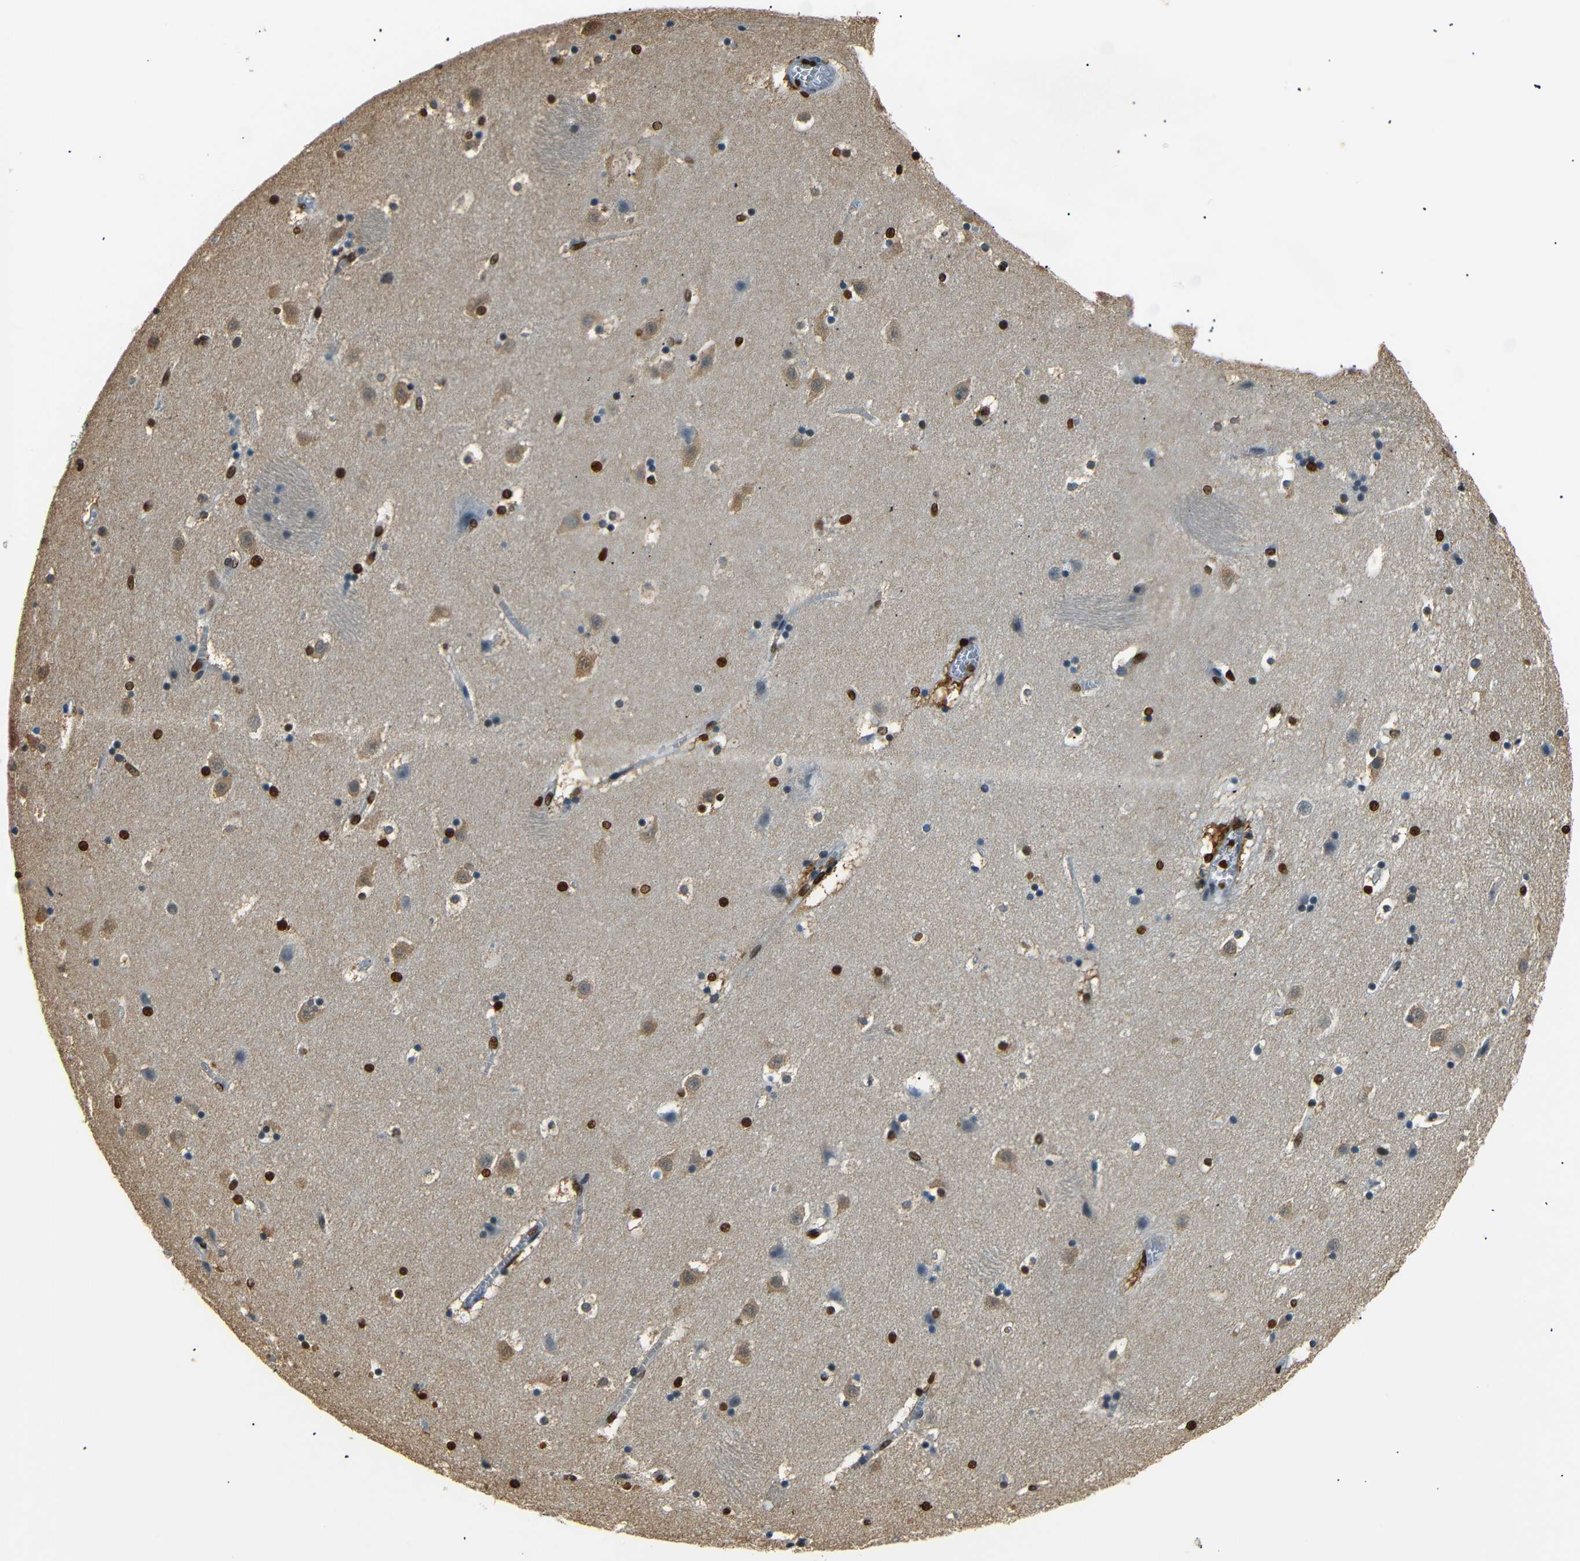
{"staining": {"intensity": "strong", "quantity": "25%-75%", "location": "nuclear"}, "tissue": "caudate", "cell_type": "Glial cells", "image_type": "normal", "snomed": [{"axis": "morphology", "description": "Normal tissue, NOS"}, {"axis": "topography", "description": "Lateral ventricle wall"}], "caption": "Immunohistochemical staining of unremarkable human caudate exhibits high levels of strong nuclear staining in approximately 25%-75% of glial cells.", "gene": "HMGN1", "patient": {"sex": "male", "age": 45}}